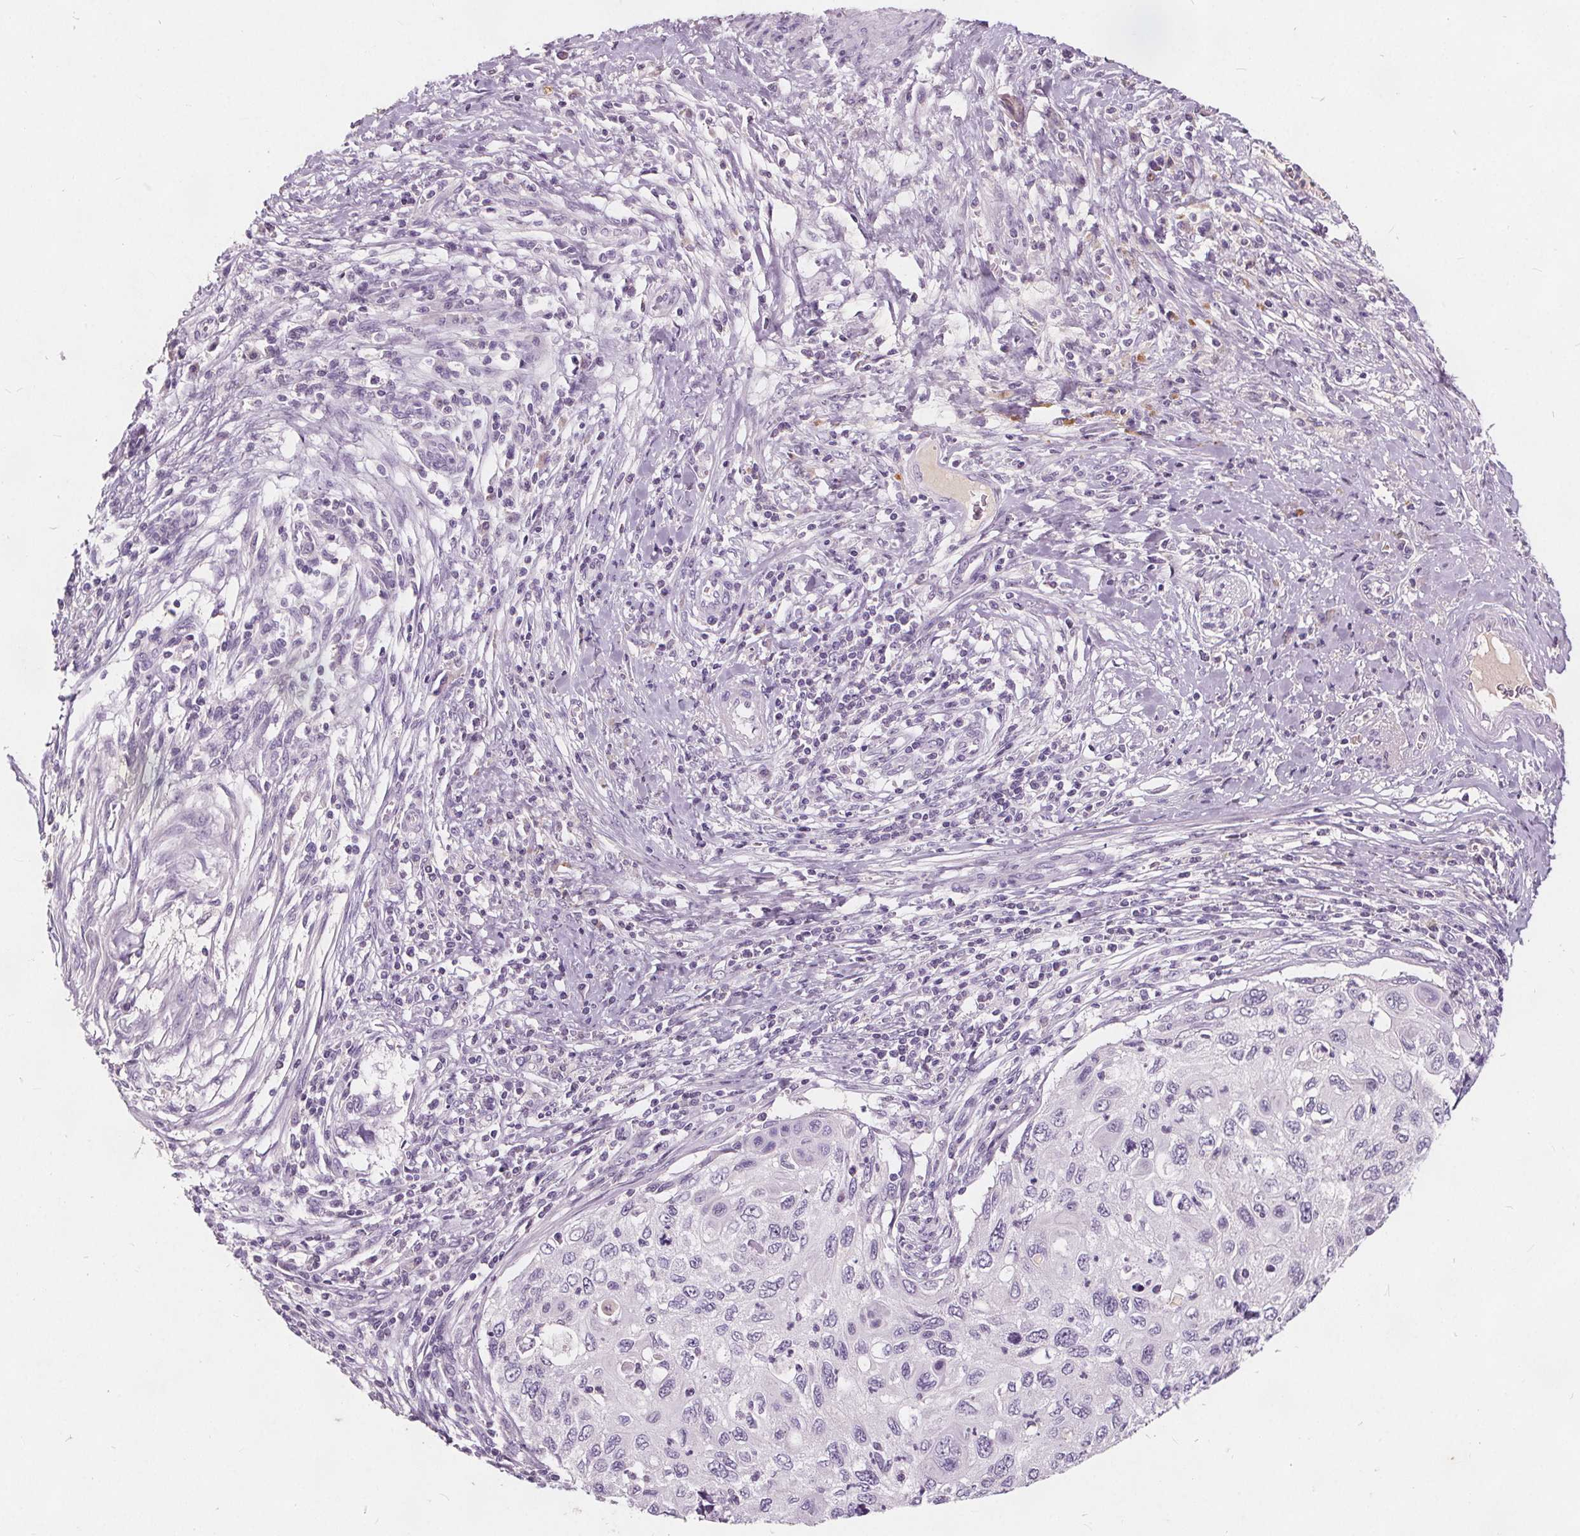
{"staining": {"intensity": "negative", "quantity": "none", "location": "none"}, "tissue": "cervical cancer", "cell_type": "Tumor cells", "image_type": "cancer", "snomed": [{"axis": "morphology", "description": "Squamous cell carcinoma, NOS"}, {"axis": "topography", "description": "Cervix"}], "caption": "Immunohistochemistry (IHC) of cervical cancer (squamous cell carcinoma) demonstrates no staining in tumor cells.", "gene": "PLA2G2E", "patient": {"sex": "female", "age": 70}}